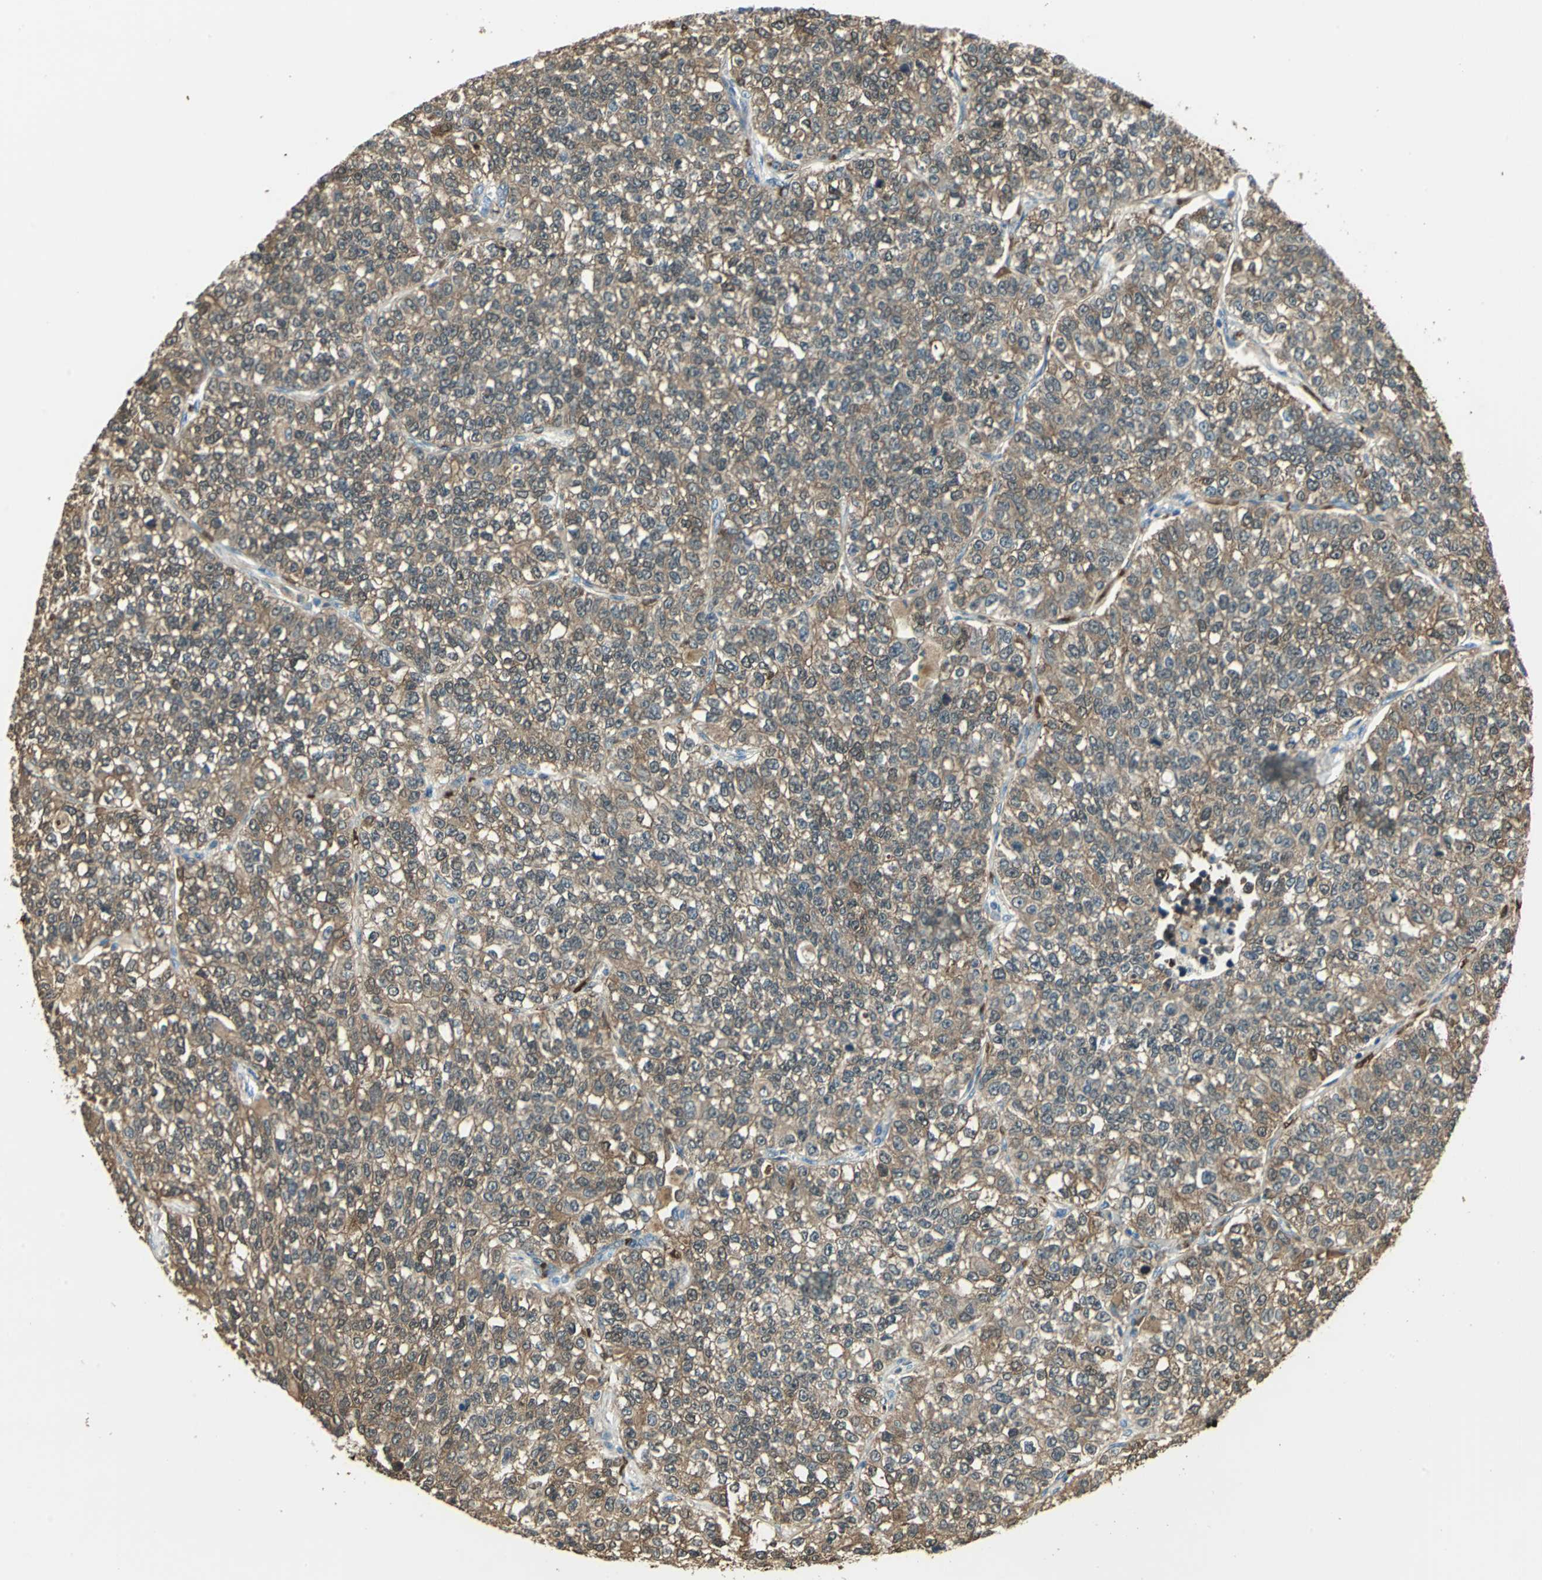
{"staining": {"intensity": "weak", "quantity": ">75%", "location": "cytoplasmic/membranous,nuclear"}, "tissue": "lung cancer", "cell_type": "Tumor cells", "image_type": "cancer", "snomed": [{"axis": "morphology", "description": "Adenocarcinoma, NOS"}, {"axis": "topography", "description": "Lung"}], "caption": "Tumor cells display weak cytoplasmic/membranous and nuclear expression in approximately >75% of cells in adenocarcinoma (lung).", "gene": "DDAH1", "patient": {"sex": "male", "age": 49}}